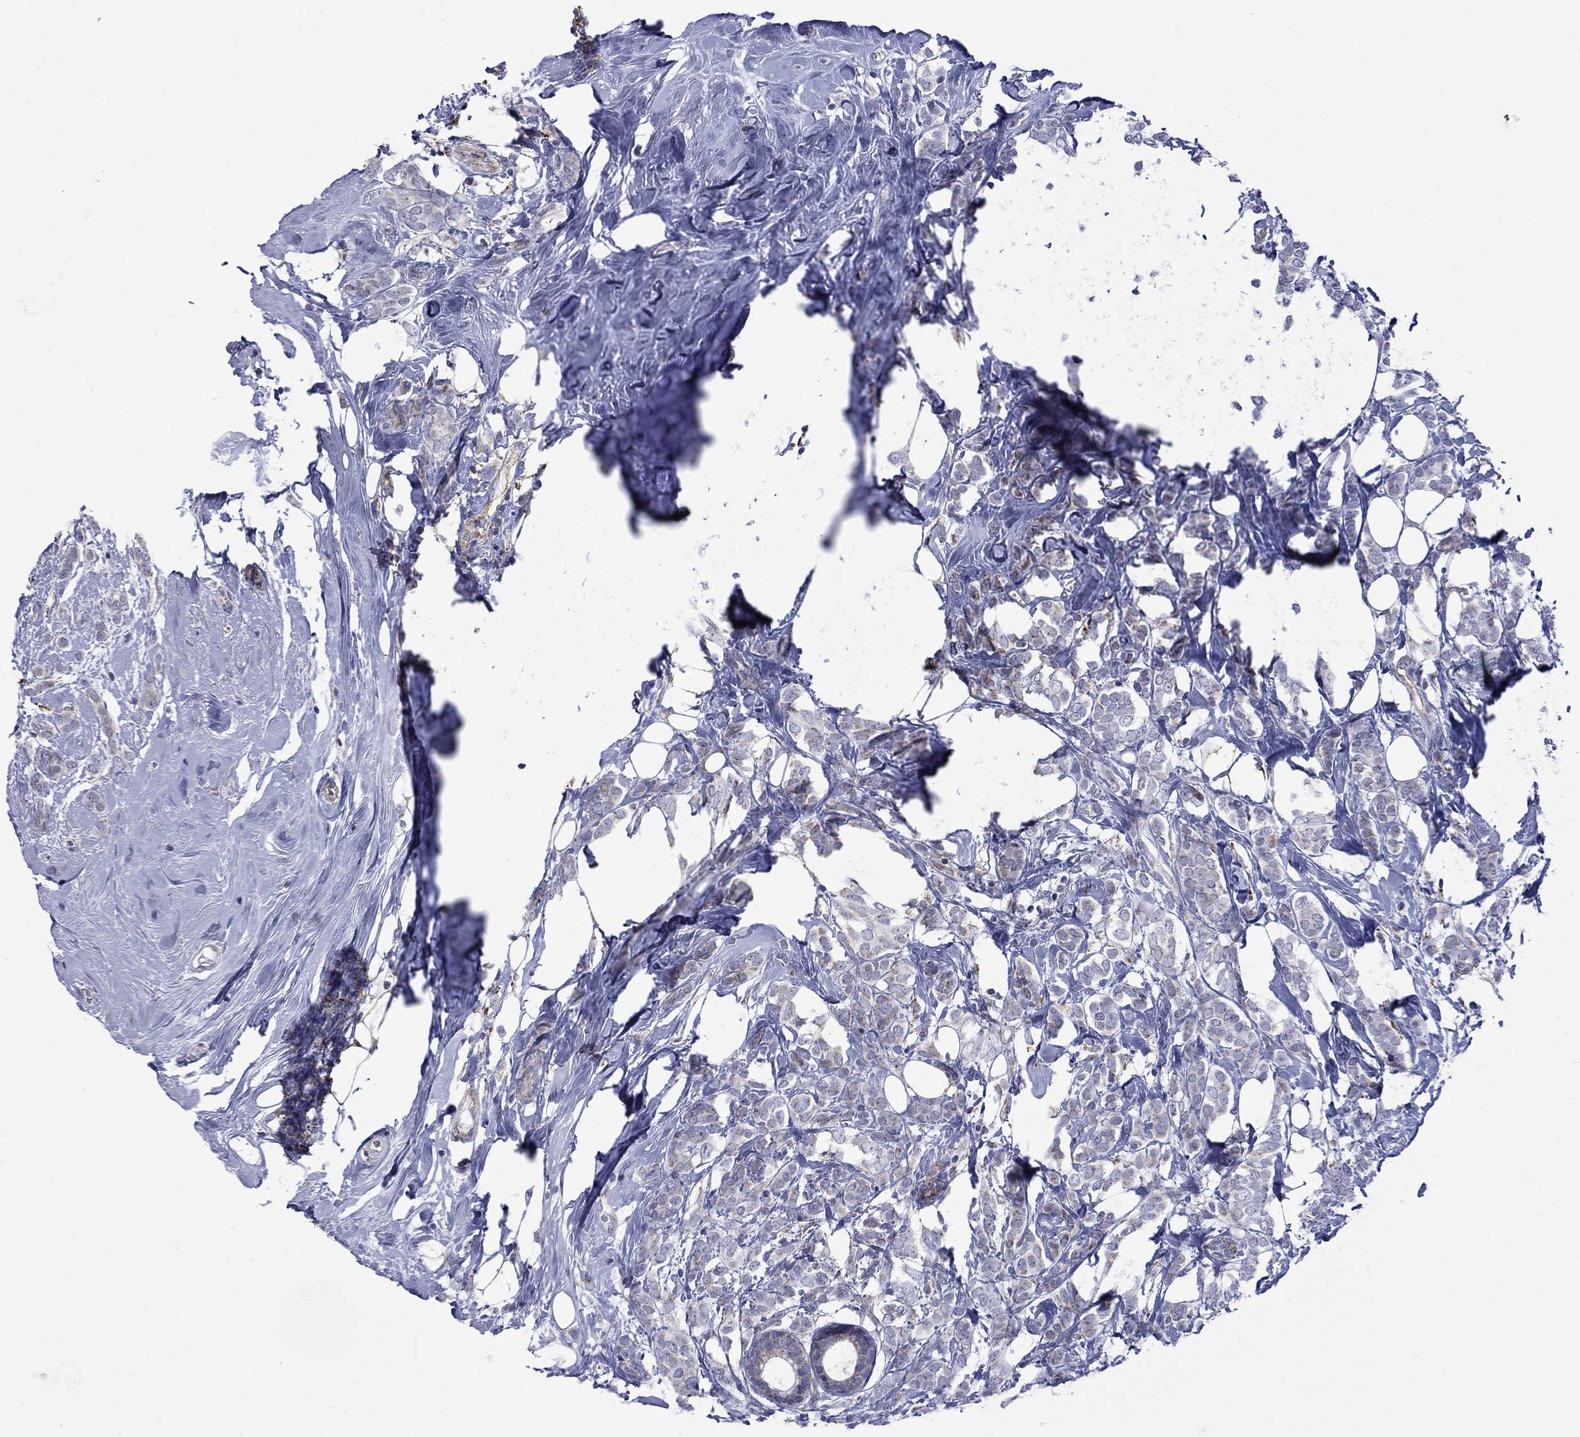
{"staining": {"intensity": "negative", "quantity": "none", "location": "none"}, "tissue": "breast cancer", "cell_type": "Tumor cells", "image_type": "cancer", "snomed": [{"axis": "morphology", "description": "Lobular carcinoma"}, {"axis": "topography", "description": "Breast"}], "caption": "Image shows no significant protein expression in tumor cells of breast cancer (lobular carcinoma).", "gene": "CISD1", "patient": {"sex": "female", "age": 49}}